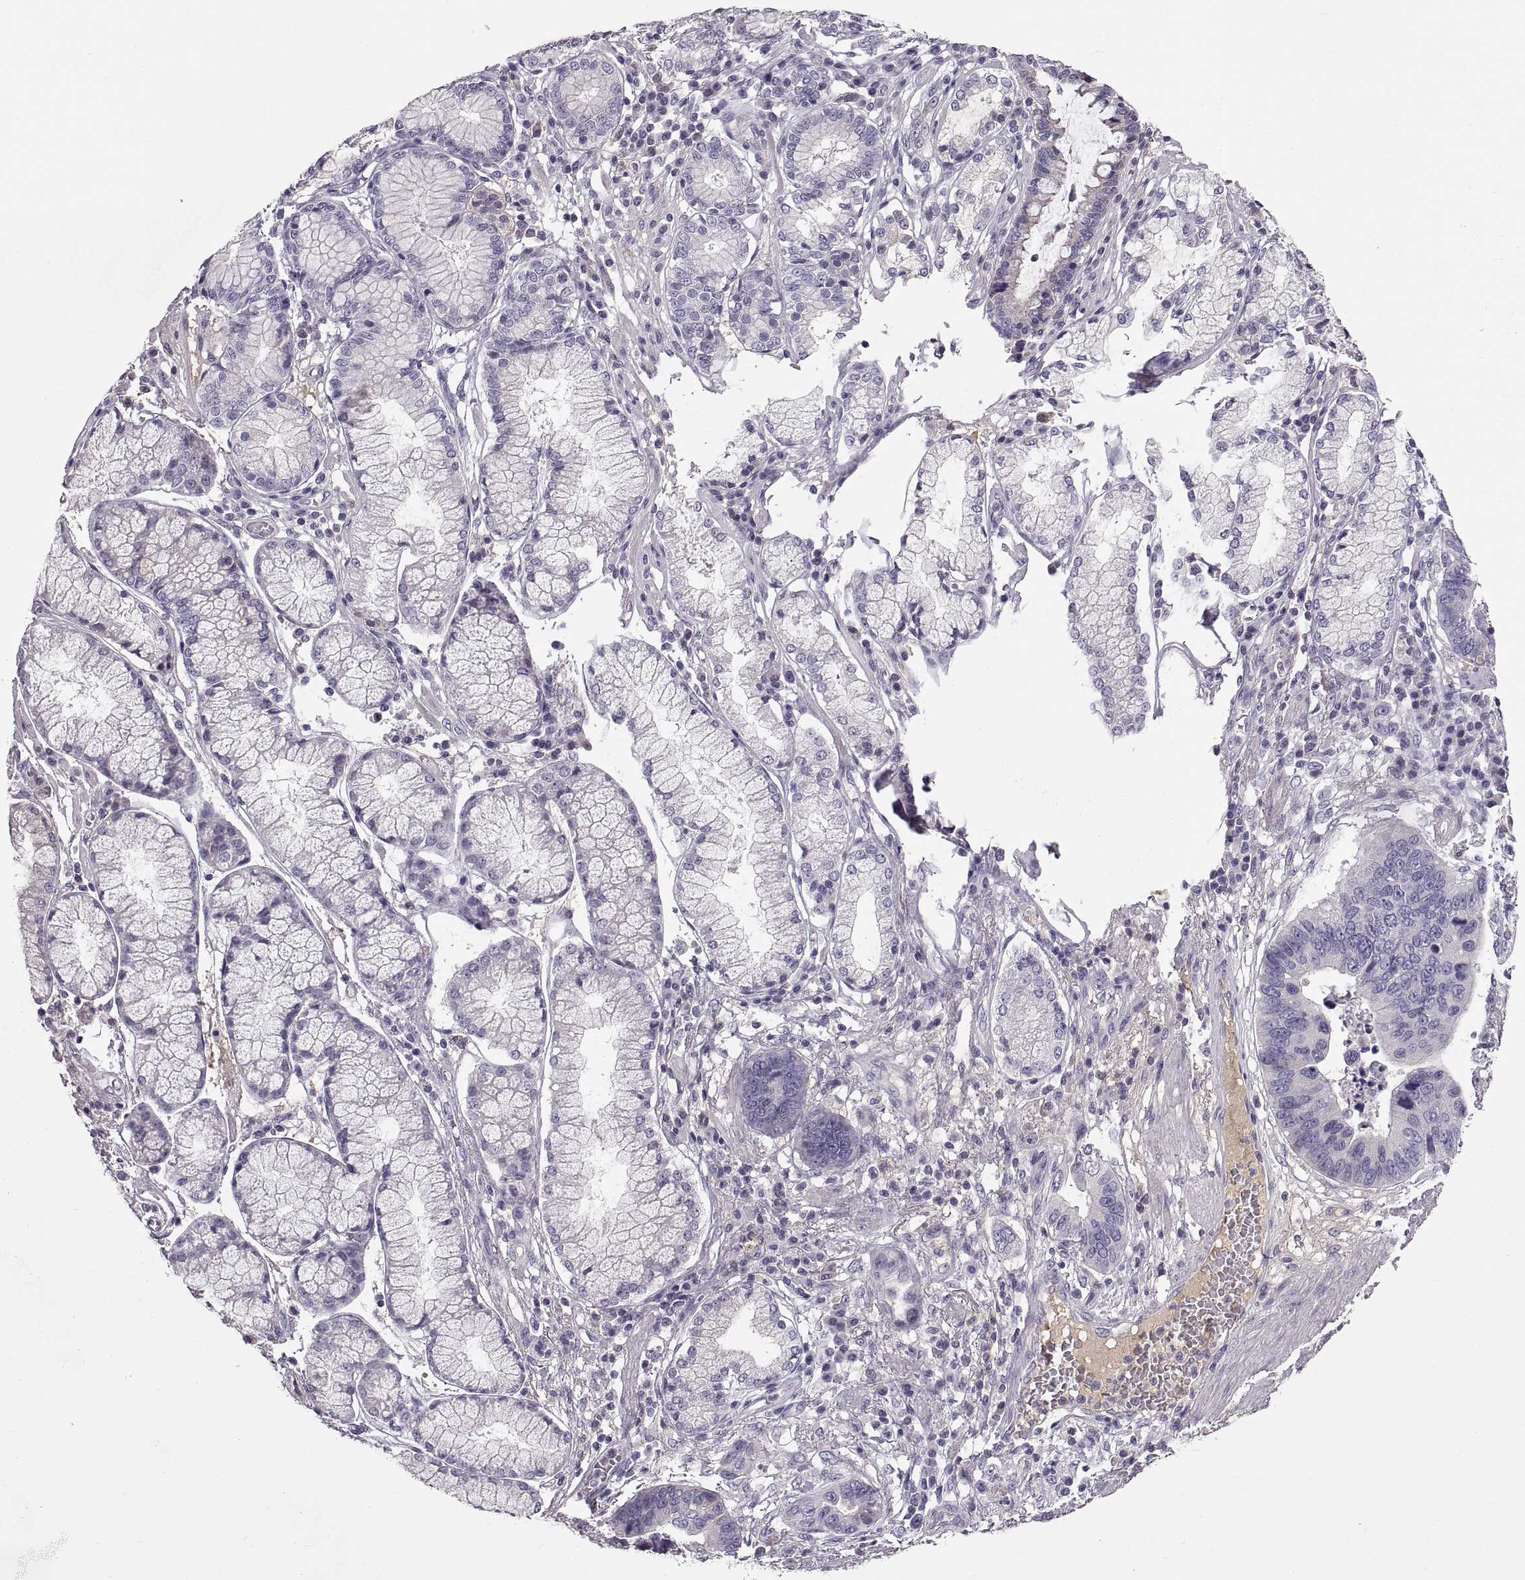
{"staining": {"intensity": "negative", "quantity": "none", "location": "none"}, "tissue": "stomach cancer", "cell_type": "Tumor cells", "image_type": "cancer", "snomed": [{"axis": "morphology", "description": "Adenocarcinoma, NOS"}, {"axis": "topography", "description": "Stomach"}], "caption": "High power microscopy image of an IHC micrograph of stomach cancer, revealing no significant expression in tumor cells.", "gene": "ADAM32", "patient": {"sex": "male", "age": 84}}